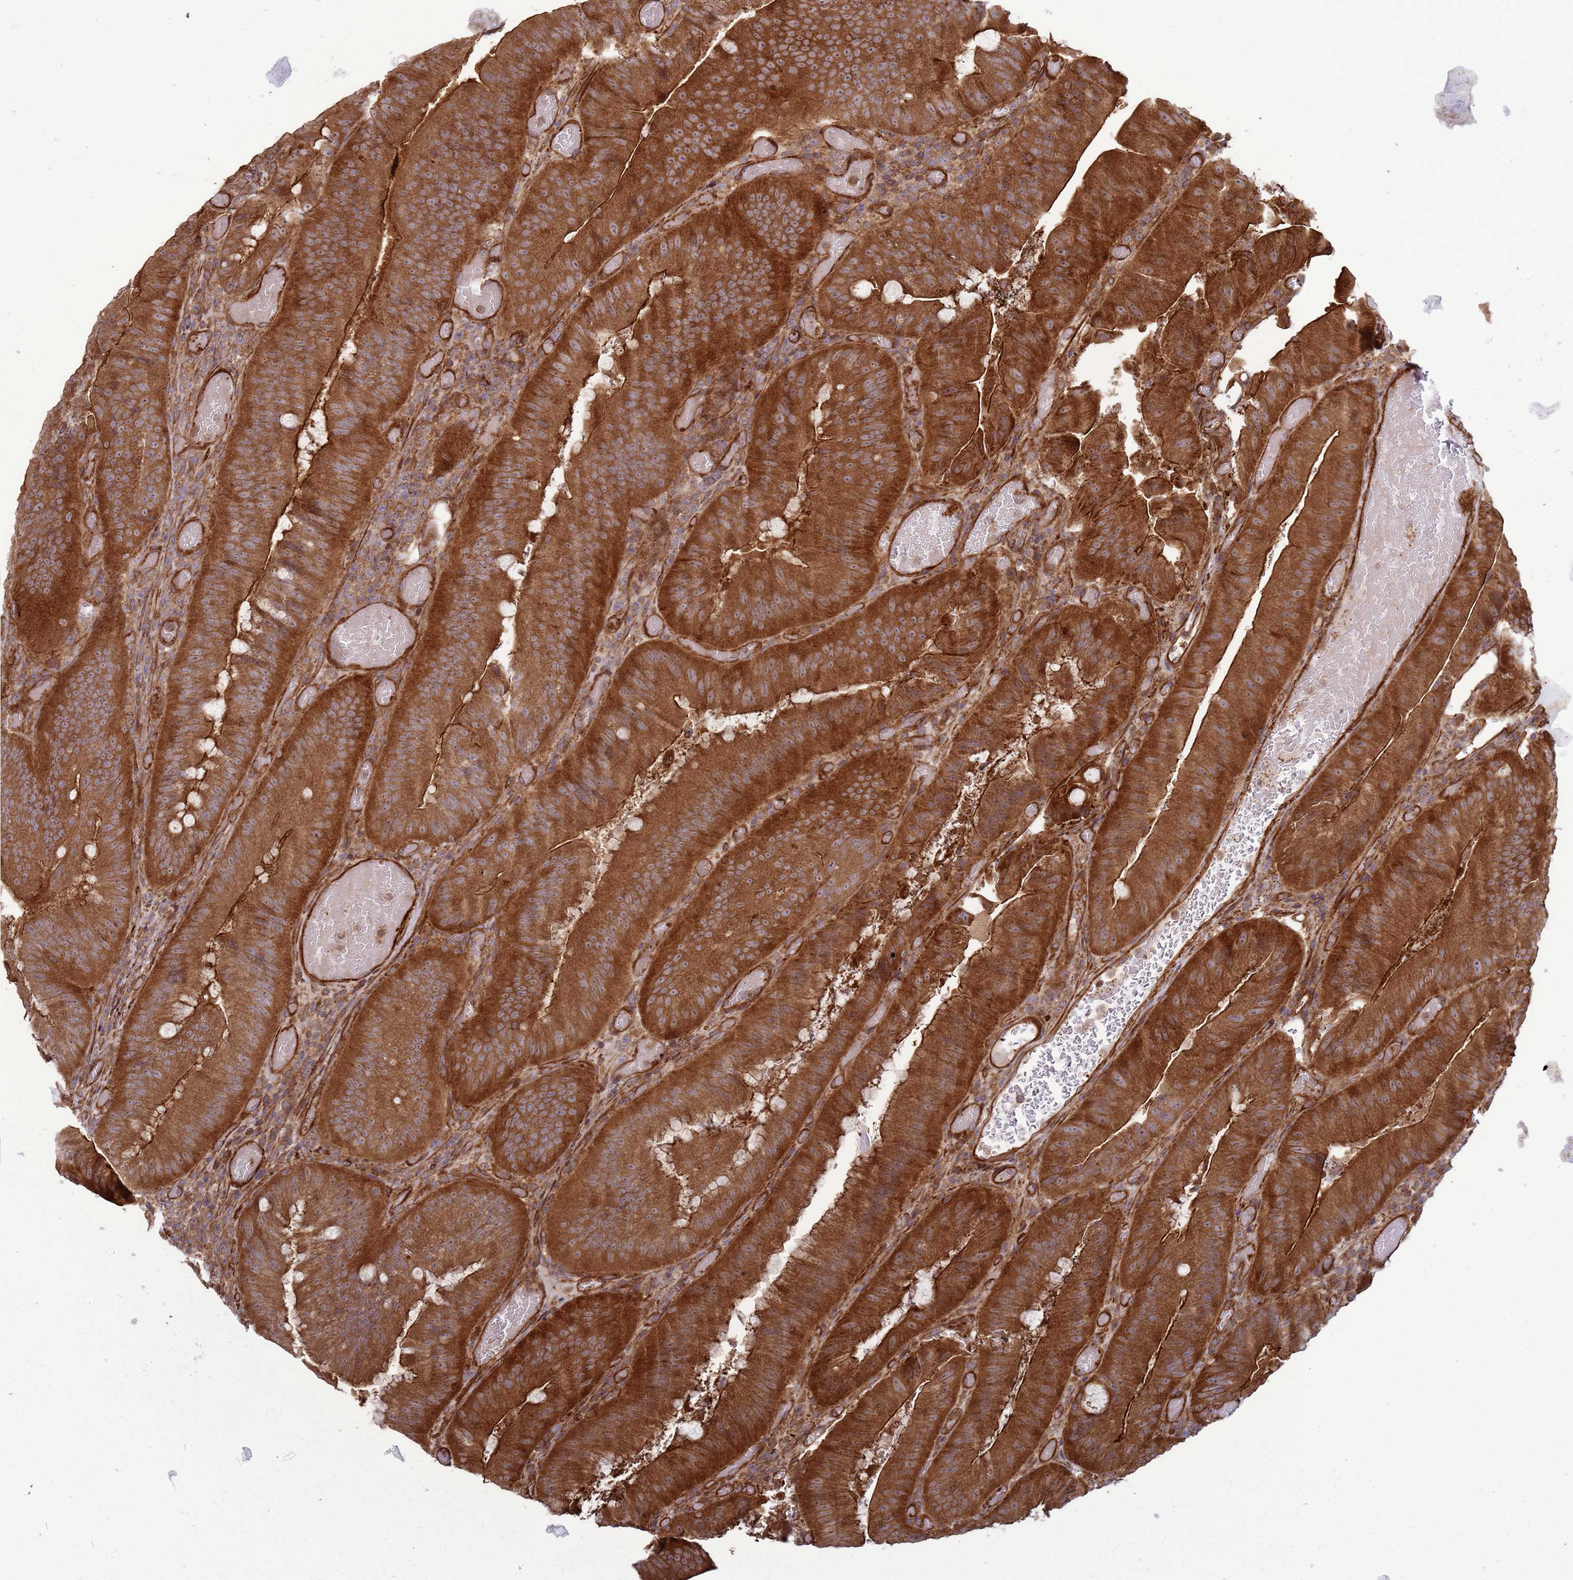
{"staining": {"intensity": "strong", "quantity": ">75%", "location": "cytoplasmic/membranous"}, "tissue": "colorectal cancer", "cell_type": "Tumor cells", "image_type": "cancer", "snomed": [{"axis": "morphology", "description": "Adenocarcinoma, NOS"}, {"axis": "topography", "description": "Colon"}], "caption": "Colorectal cancer stained for a protein (brown) shows strong cytoplasmic/membranous positive expression in approximately >75% of tumor cells.", "gene": "CNOT1", "patient": {"sex": "female", "age": 43}}